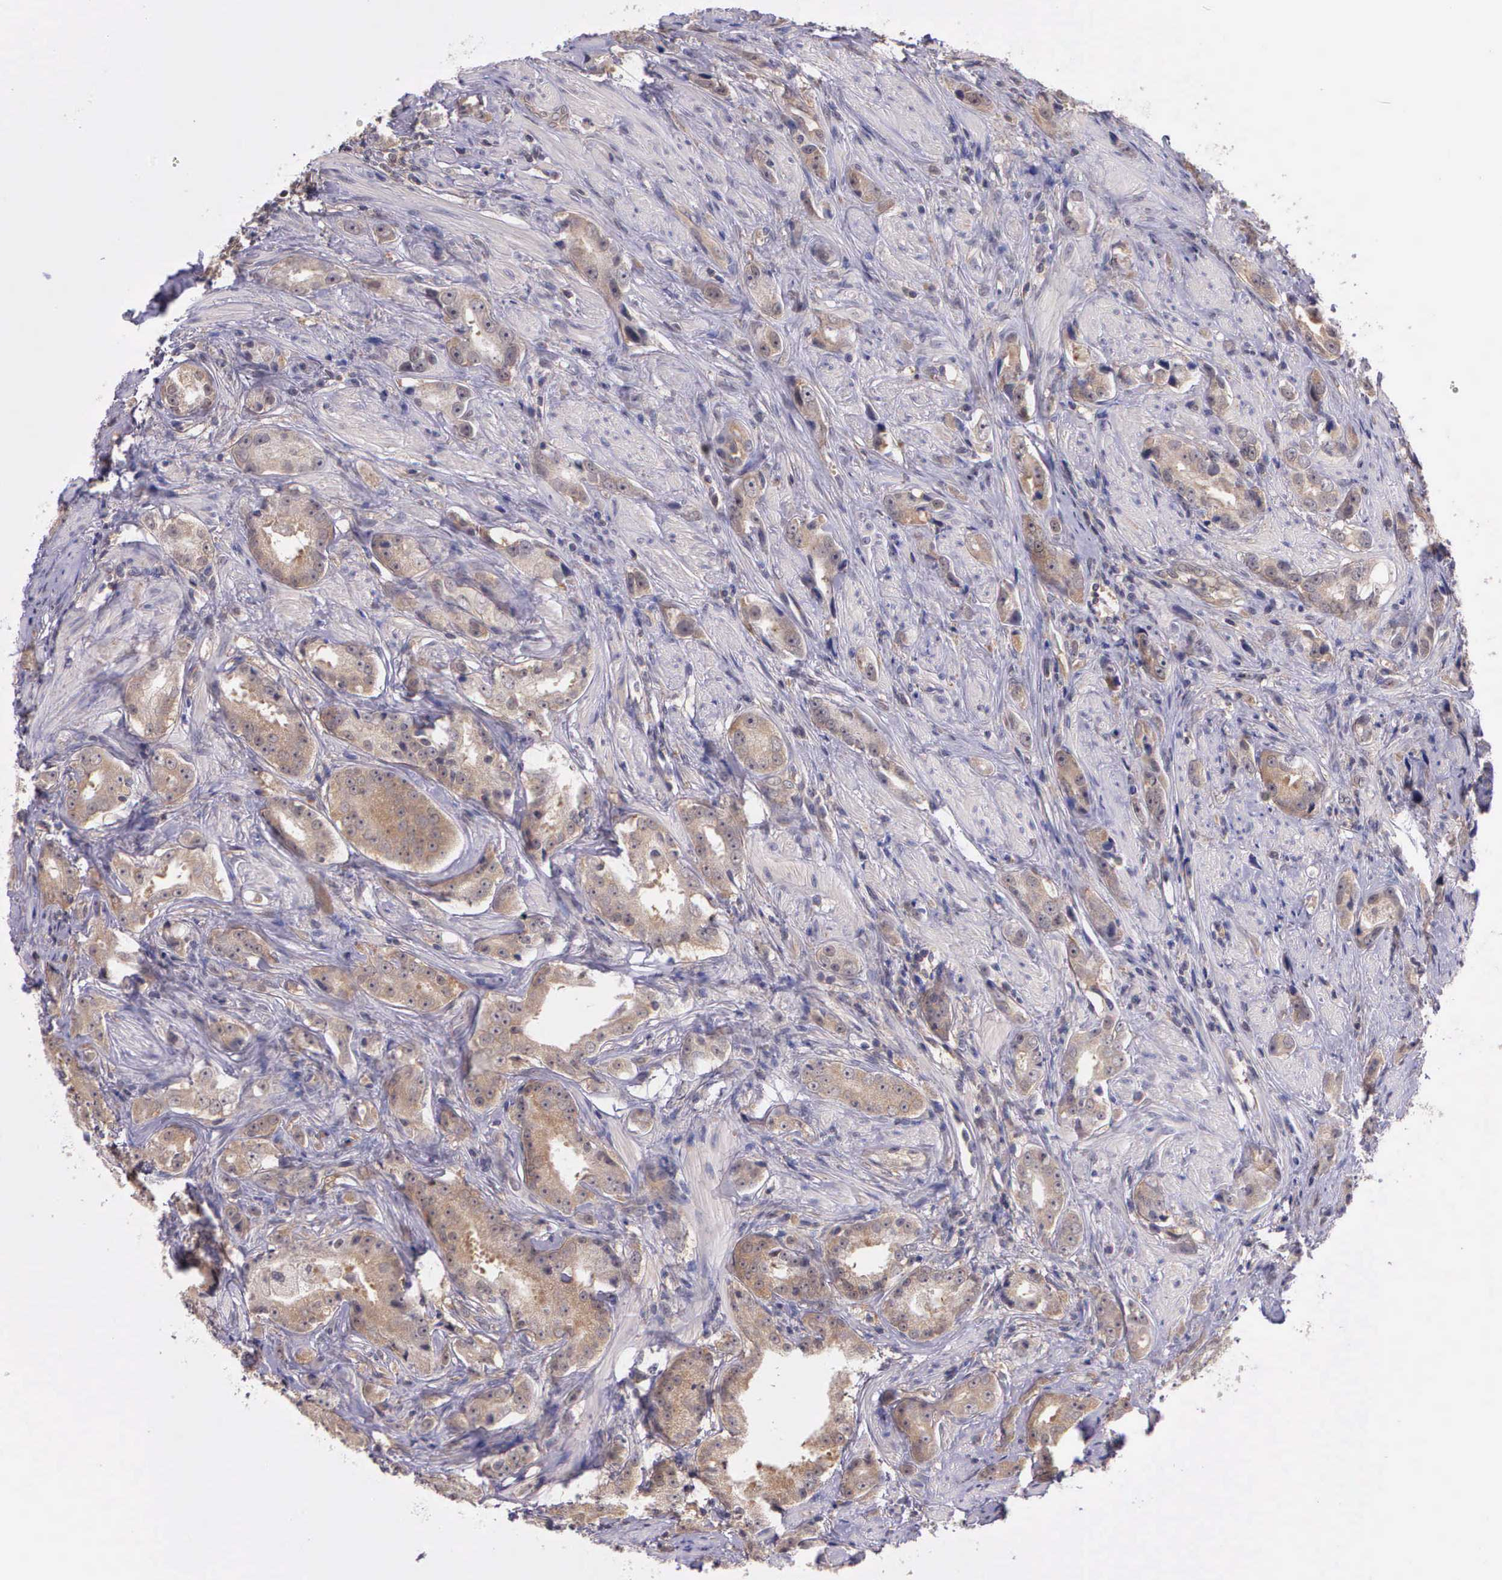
{"staining": {"intensity": "negative", "quantity": "none", "location": "none"}, "tissue": "prostate cancer", "cell_type": "Tumor cells", "image_type": "cancer", "snomed": [{"axis": "morphology", "description": "Adenocarcinoma, Medium grade"}, {"axis": "topography", "description": "Prostate"}], "caption": "The micrograph exhibits no significant staining in tumor cells of prostate medium-grade adenocarcinoma.", "gene": "IGBP1", "patient": {"sex": "male", "age": 53}}